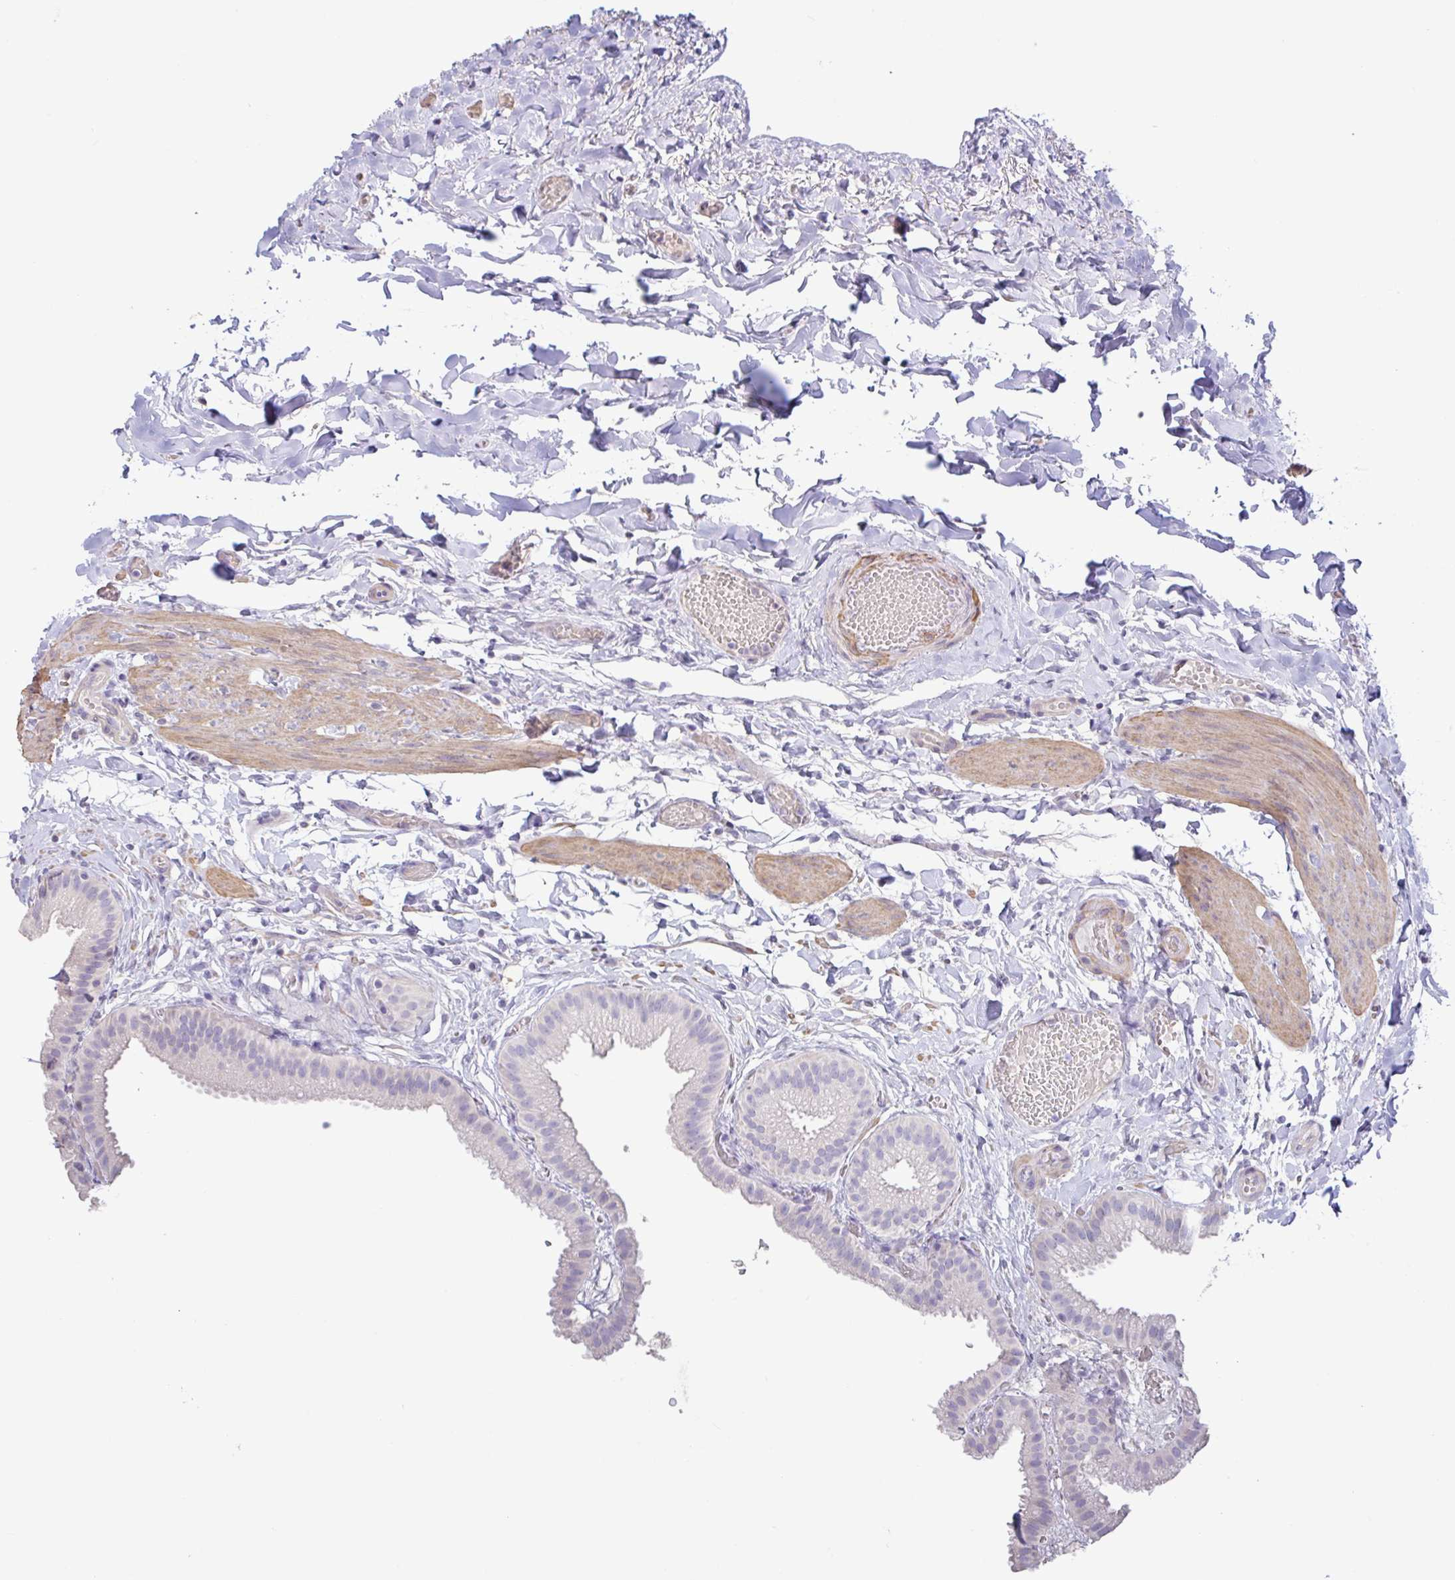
{"staining": {"intensity": "negative", "quantity": "none", "location": "none"}, "tissue": "gallbladder", "cell_type": "Glandular cells", "image_type": "normal", "snomed": [{"axis": "morphology", "description": "Normal tissue, NOS"}, {"axis": "topography", "description": "Gallbladder"}], "caption": "IHC photomicrograph of unremarkable gallbladder: gallbladder stained with DAB shows no significant protein positivity in glandular cells. (DAB immunohistochemistry (IHC), high magnification).", "gene": "PYGM", "patient": {"sex": "female", "age": 63}}